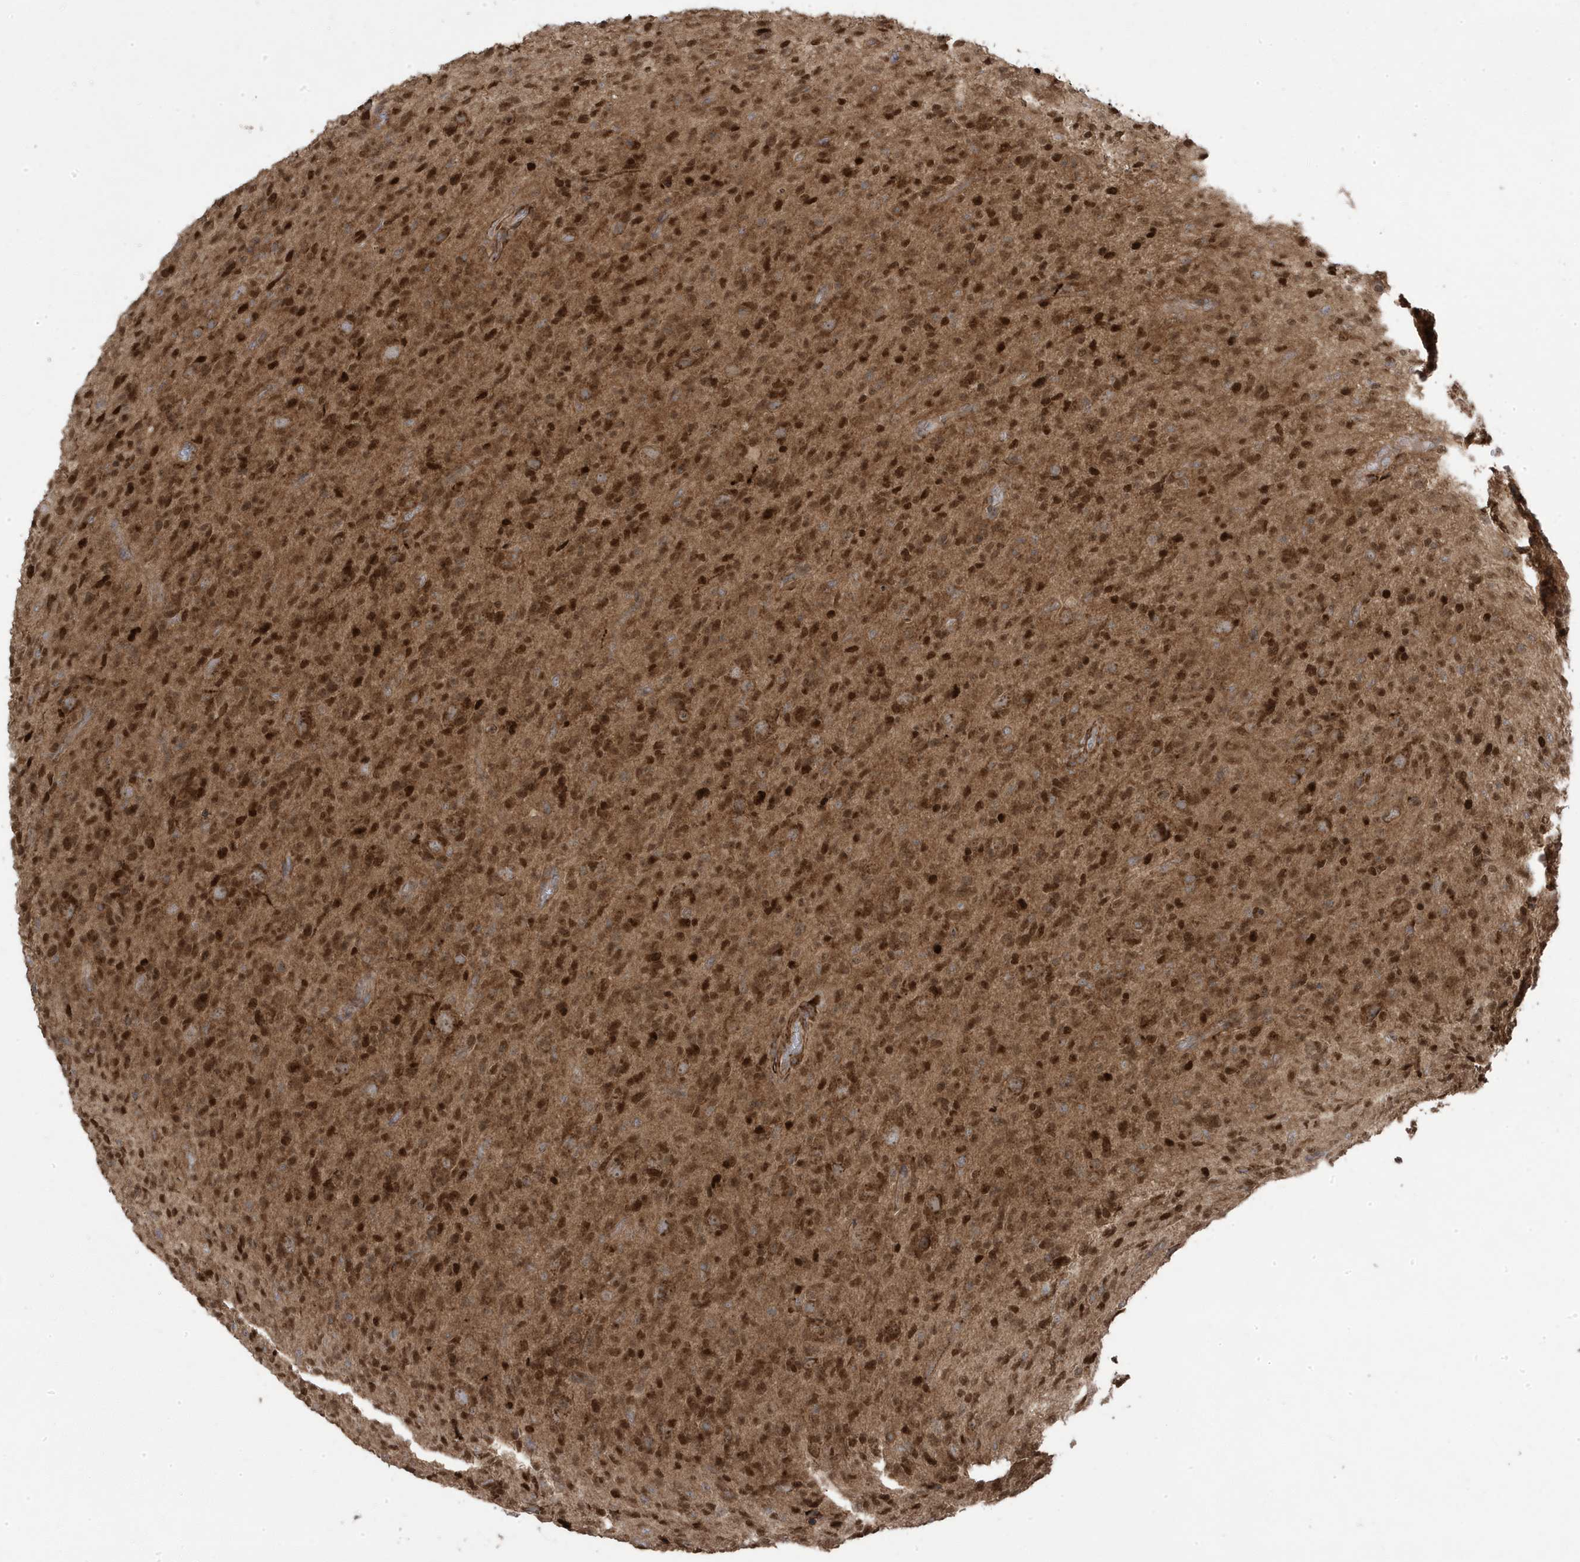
{"staining": {"intensity": "strong", "quantity": ">75%", "location": "cytoplasmic/membranous,nuclear"}, "tissue": "glioma", "cell_type": "Tumor cells", "image_type": "cancer", "snomed": [{"axis": "morphology", "description": "Glioma, malignant, High grade"}, {"axis": "topography", "description": "Brain"}], "caption": "Protein staining by immunohistochemistry displays strong cytoplasmic/membranous and nuclear staining in about >75% of tumor cells in glioma. The staining was performed using DAB to visualize the protein expression in brown, while the nuclei were stained in blue with hematoxylin (Magnification: 20x).", "gene": "CETN3", "patient": {"sex": "female", "age": 57}}